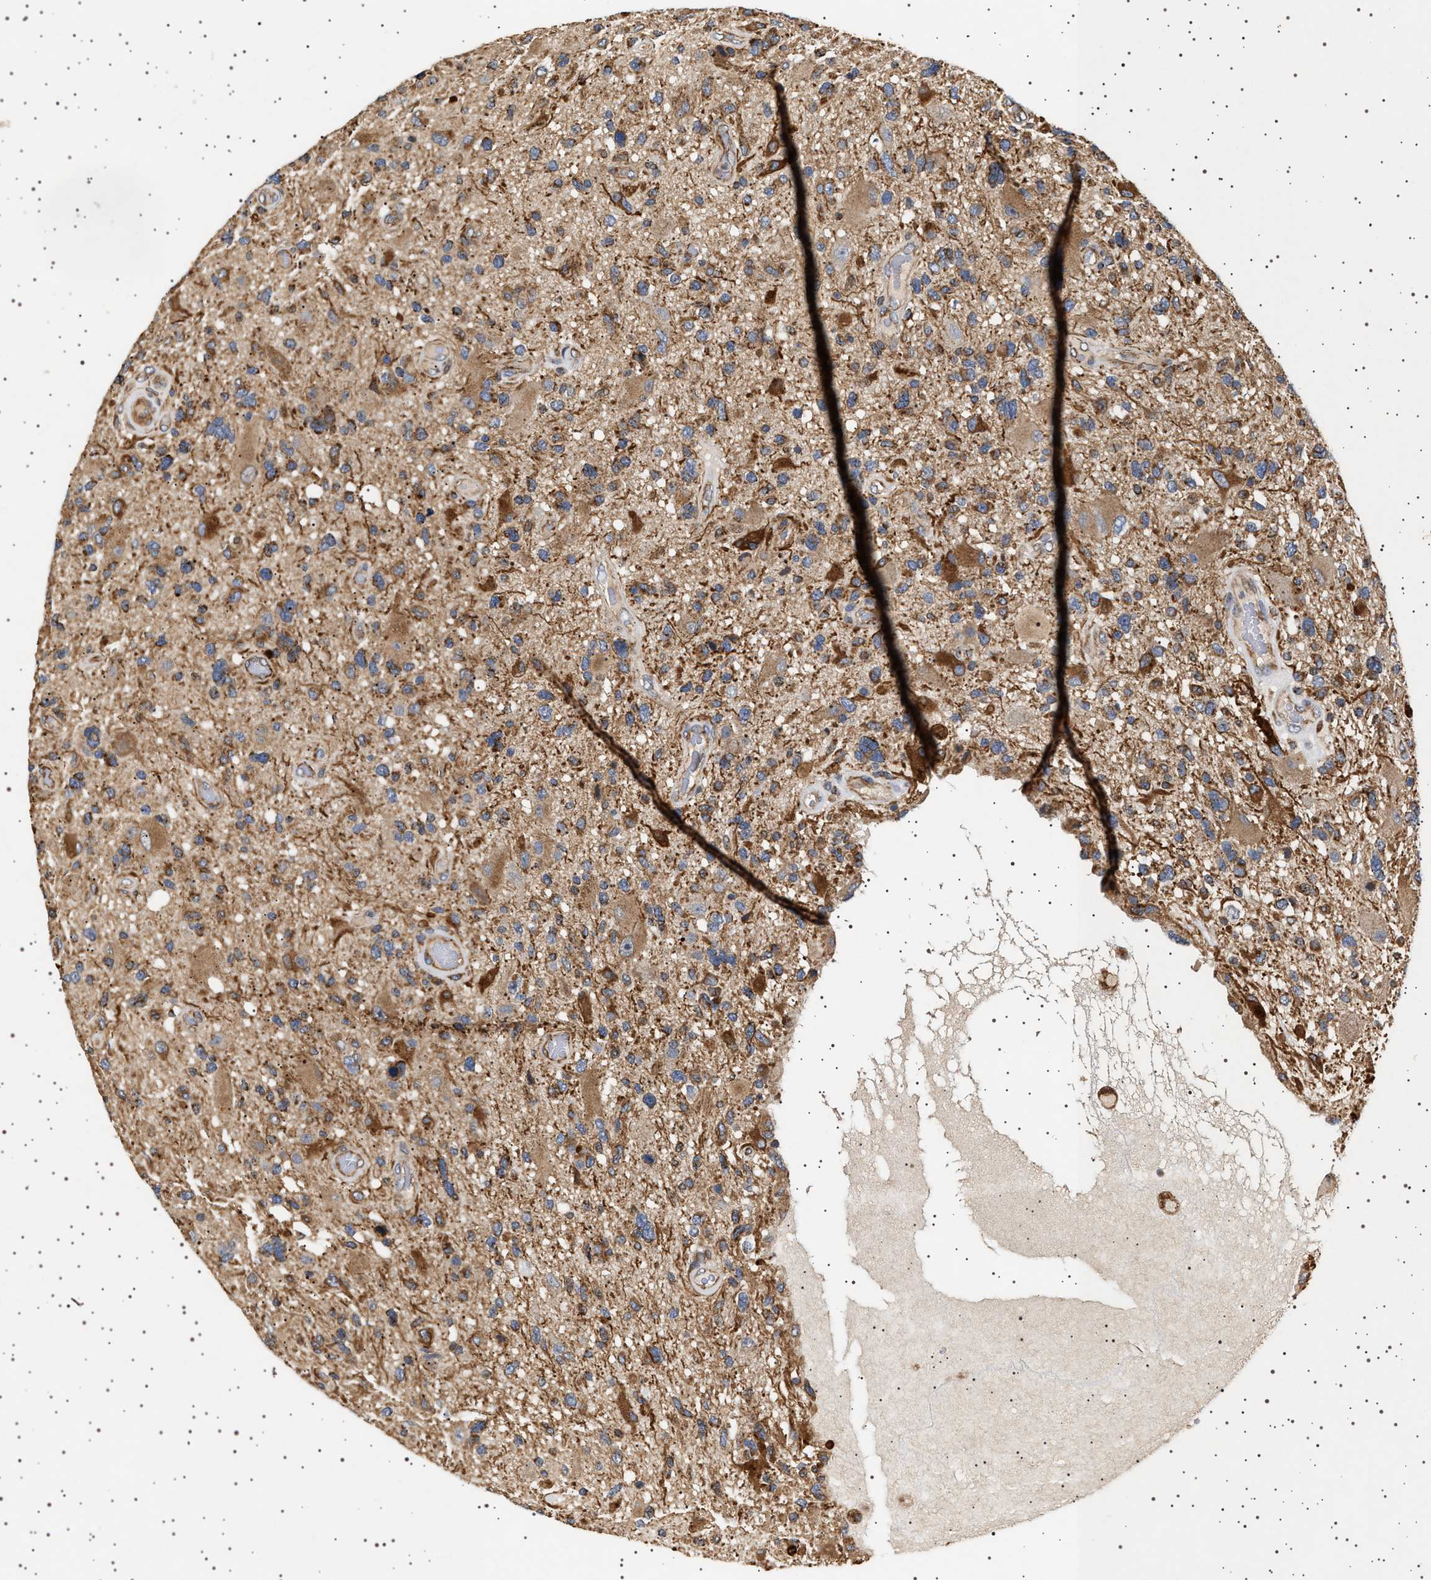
{"staining": {"intensity": "moderate", "quantity": ">75%", "location": "cytoplasmic/membranous"}, "tissue": "glioma", "cell_type": "Tumor cells", "image_type": "cancer", "snomed": [{"axis": "morphology", "description": "Glioma, malignant, High grade"}, {"axis": "topography", "description": "Brain"}], "caption": "Tumor cells exhibit medium levels of moderate cytoplasmic/membranous staining in approximately >75% of cells in human malignant glioma (high-grade).", "gene": "TRUB2", "patient": {"sex": "male", "age": 33}}